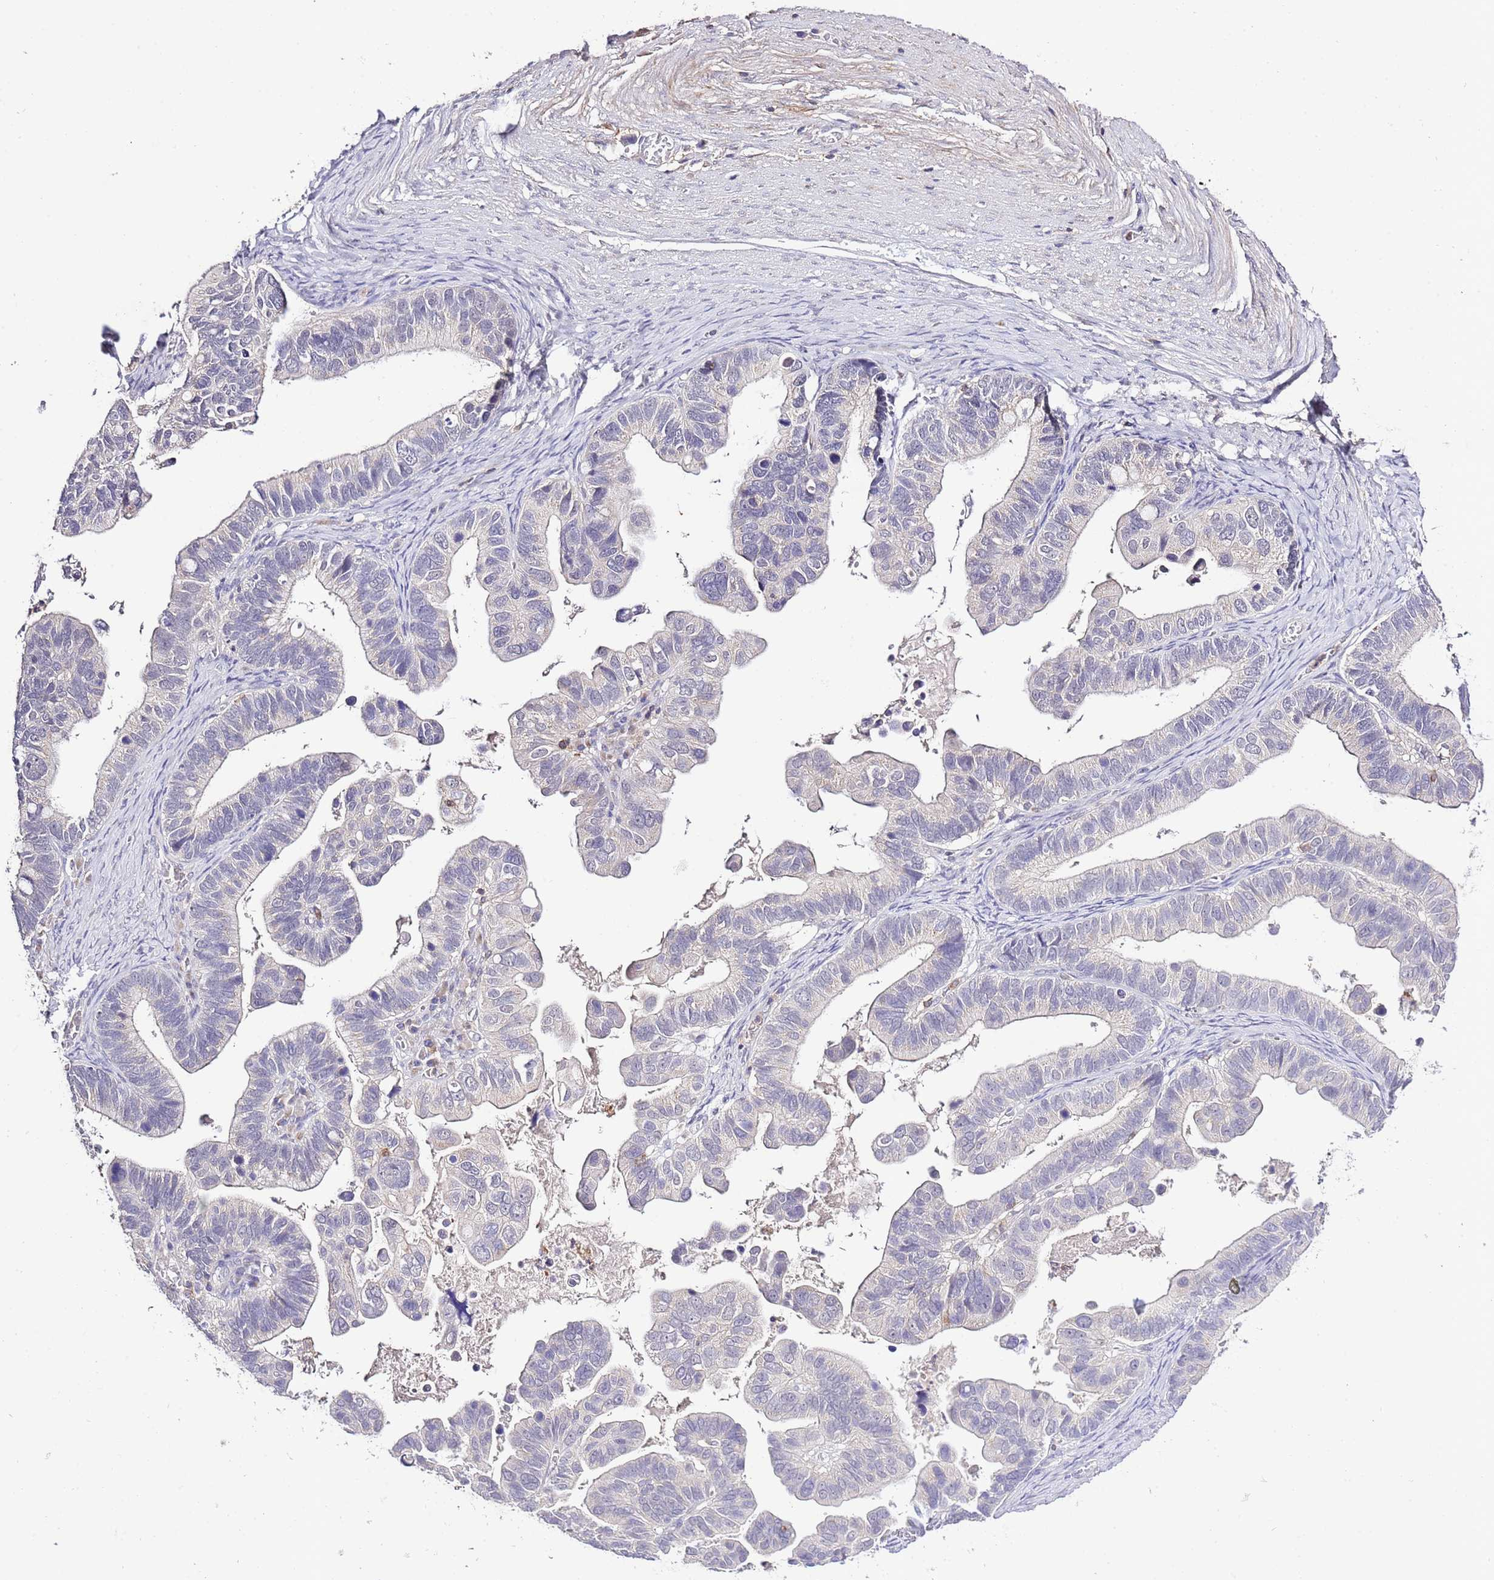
{"staining": {"intensity": "negative", "quantity": "none", "location": "none"}, "tissue": "ovarian cancer", "cell_type": "Tumor cells", "image_type": "cancer", "snomed": [{"axis": "morphology", "description": "Cystadenocarcinoma, serous, NOS"}, {"axis": "topography", "description": "Ovary"}], "caption": "DAB immunohistochemical staining of ovarian cancer (serous cystadenocarcinoma) exhibits no significant staining in tumor cells. (Stains: DAB IHC with hematoxylin counter stain, Microscopy: brightfield microscopy at high magnification).", "gene": "EFHD1", "patient": {"sex": "female", "age": 56}}